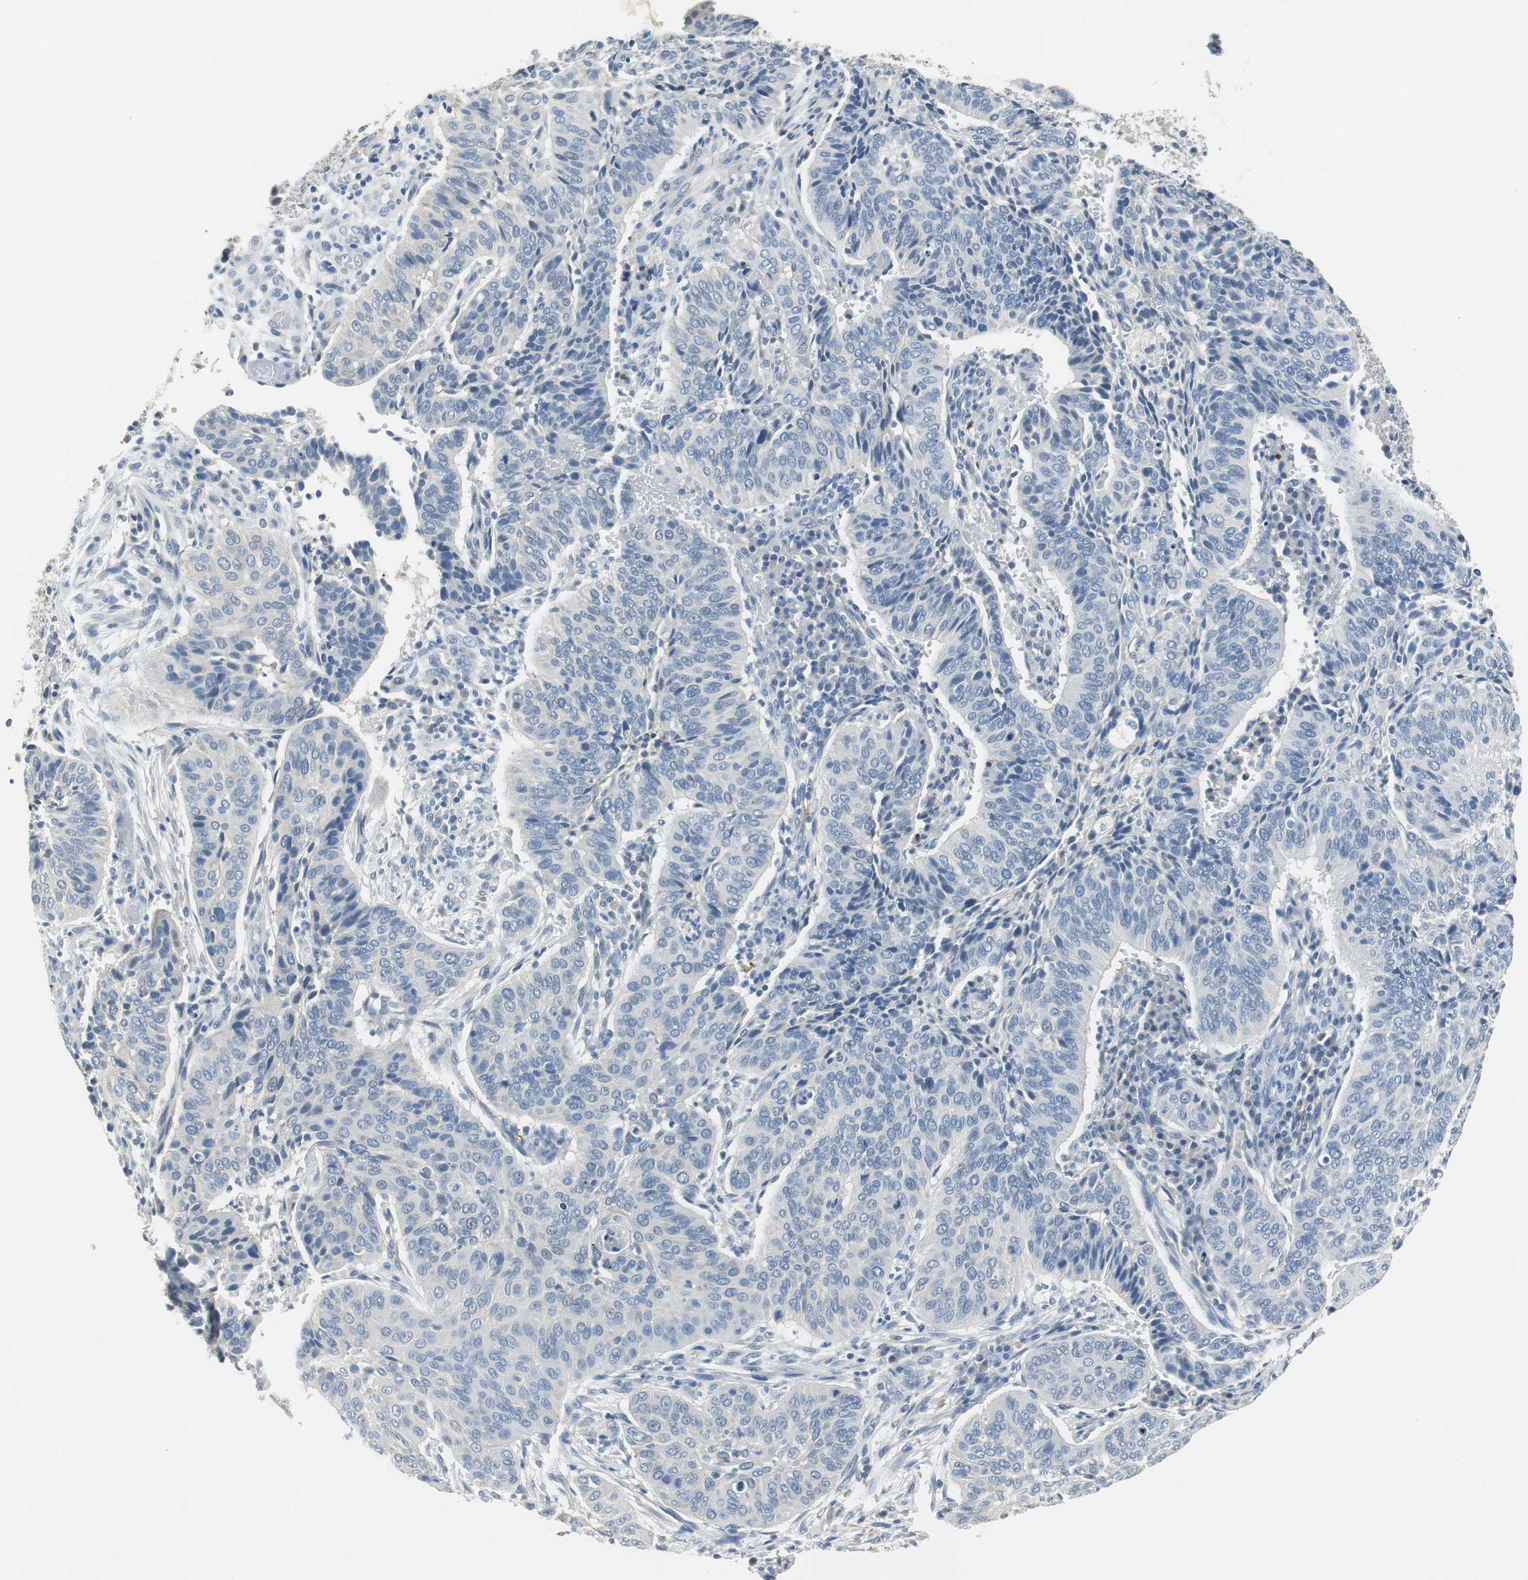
{"staining": {"intensity": "negative", "quantity": "none", "location": "none"}, "tissue": "cervical cancer", "cell_type": "Tumor cells", "image_type": "cancer", "snomed": [{"axis": "morphology", "description": "Squamous cell carcinoma, NOS"}, {"axis": "topography", "description": "Cervix"}], "caption": "Squamous cell carcinoma (cervical) stained for a protein using IHC demonstrates no positivity tumor cells.", "gene": "MUC7", "patient": {"sex": "female", "age": 39}}